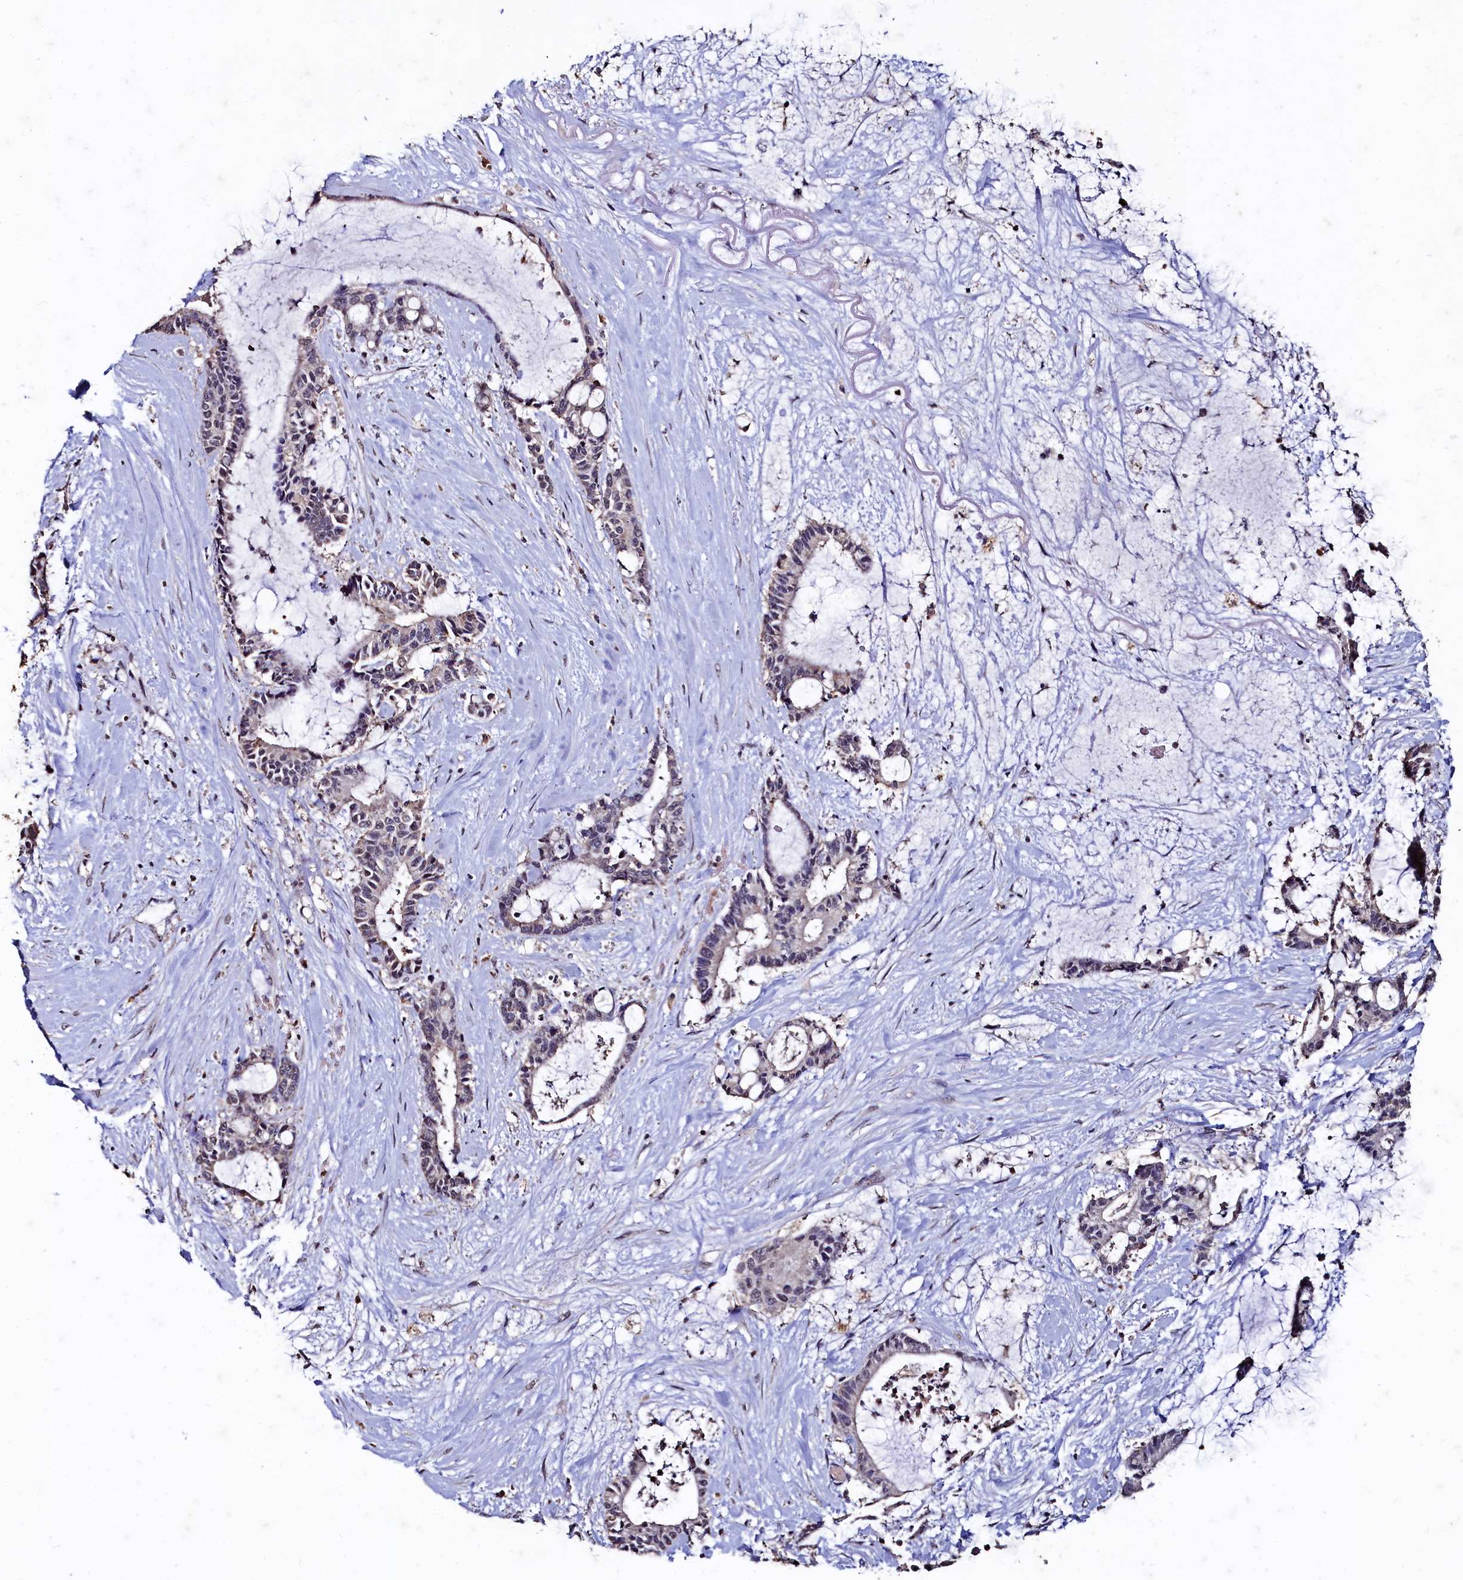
{"staining": {"intensity": "negative", "quantity": "none", "location": "none"}, "tissue": "liver cancer", "cell_type": "Tumor cells", "image_type": "cancer", "snomed": [{"axis": "morphology", "description": "Normal tissue, NOS"}, {"axis": "morphology", "description": "Cholangiocarcinoma"}, {"axis": "topography", "description": "Liver"}, {"axis": "topography", "description": "Peripheral nerve tissue"}], "caption": "This image is of liver cancer (cholangiocarcinoma) stained with IHC to label a protein in brown with the nuclei are counter-stained blue. There is no staining in tumor cells. (Brightfield microscopy of DAB (3,3'-diaminobenzidine) IHC at high magnification).", "gene": "CSTPP1", "patient": {"sex": "female", "age": 73}}